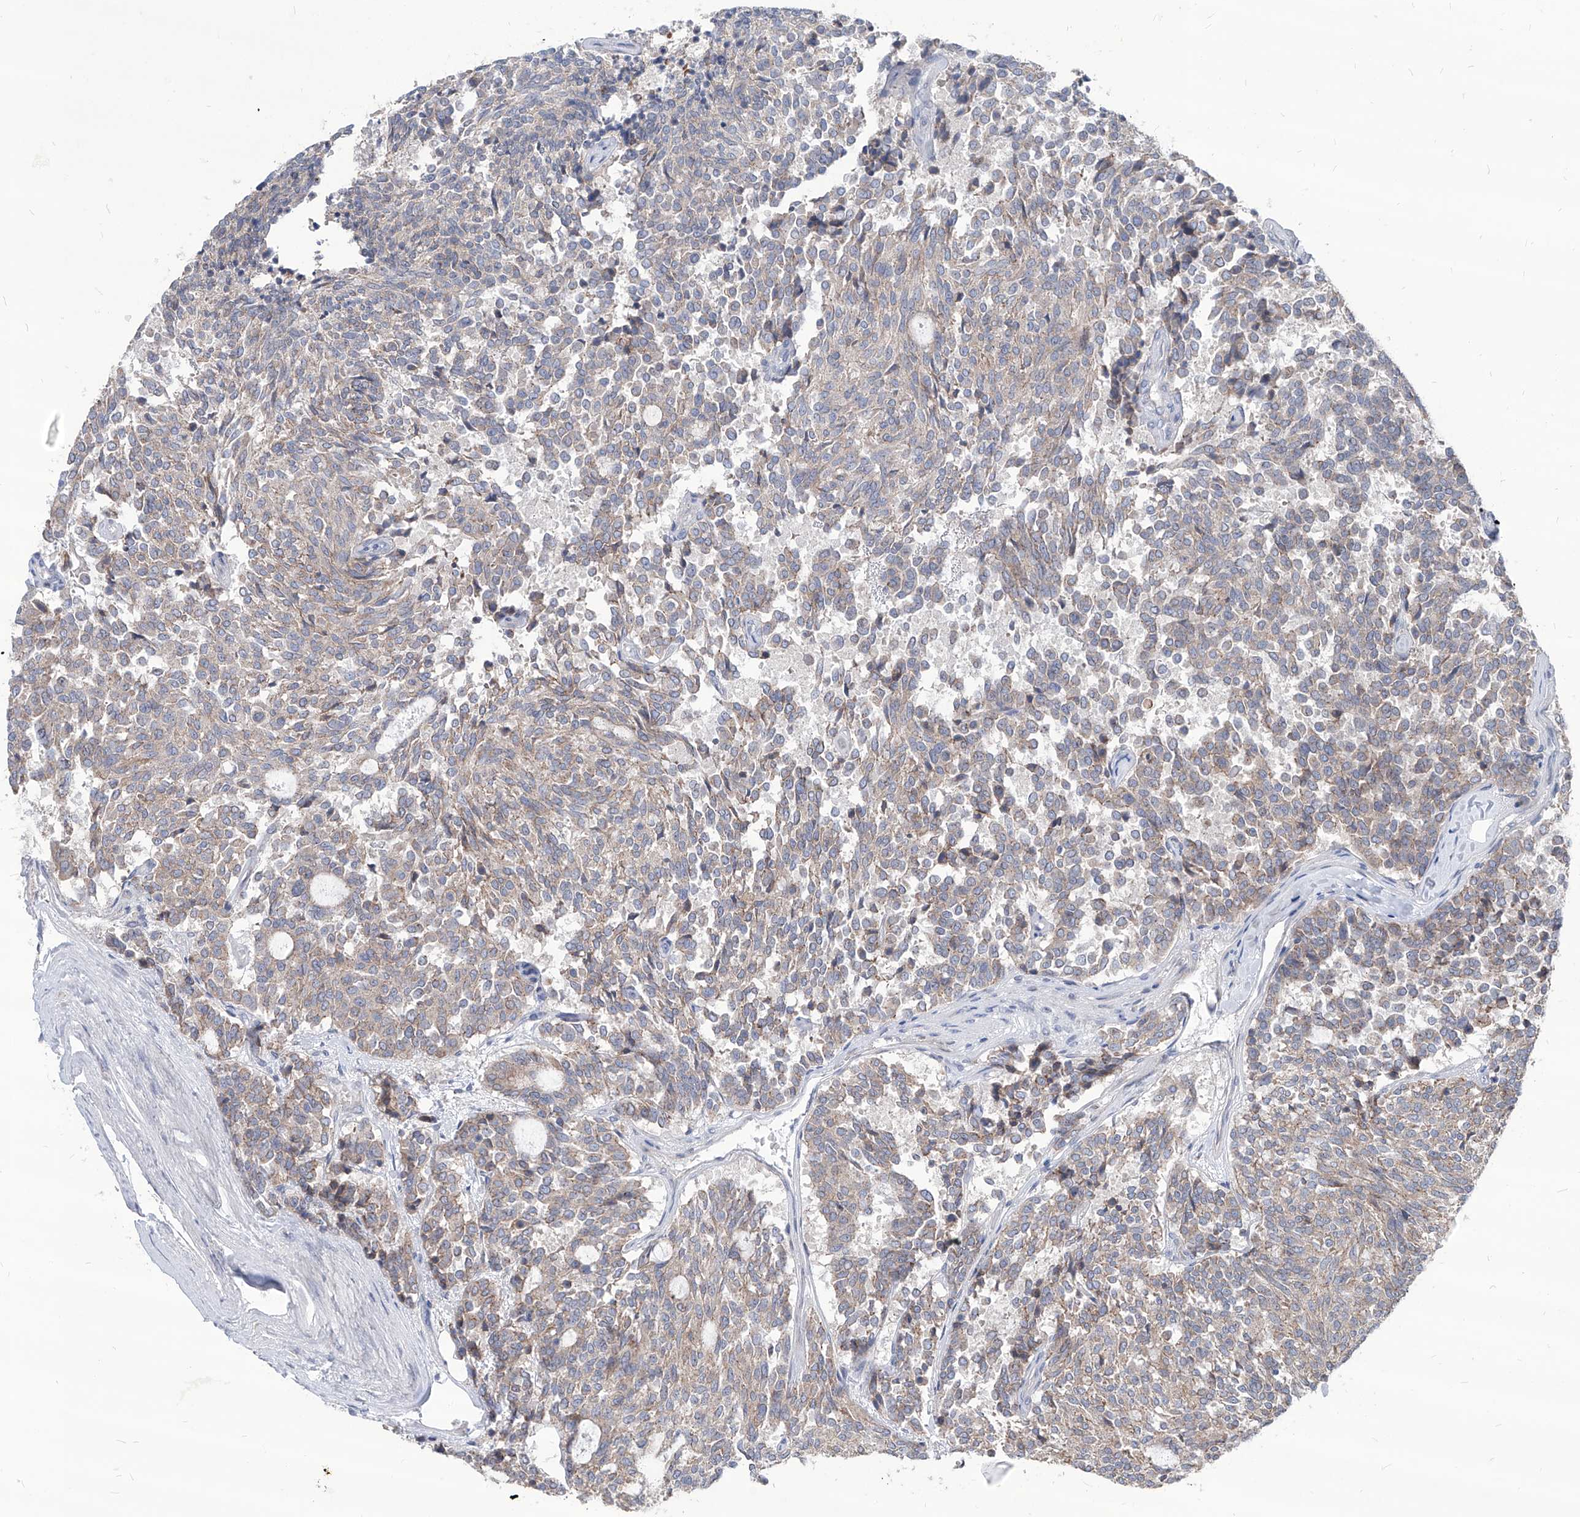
{"staining": {"intensity": "weak", "quantity": "25%-75%", "location": "cytoplasmic/membranous"}, "tissue": "carcinoid", "cell_type": "Tumor cells", "image_type": "cancer", "snomed": [{"axis": "morphology", "description": "Carcinoid, malignant, NOS"}, {"axis": "topography", "description": "Pancreas"}], "caption": "This image demonstrates IHC staining of carcinoid (malignant), with low weak cytoplasmic/membranous expression in about 25%-75% of tumor cells.", "gene": "AGPS", "patient": {"sex": "female", "age": 54}}